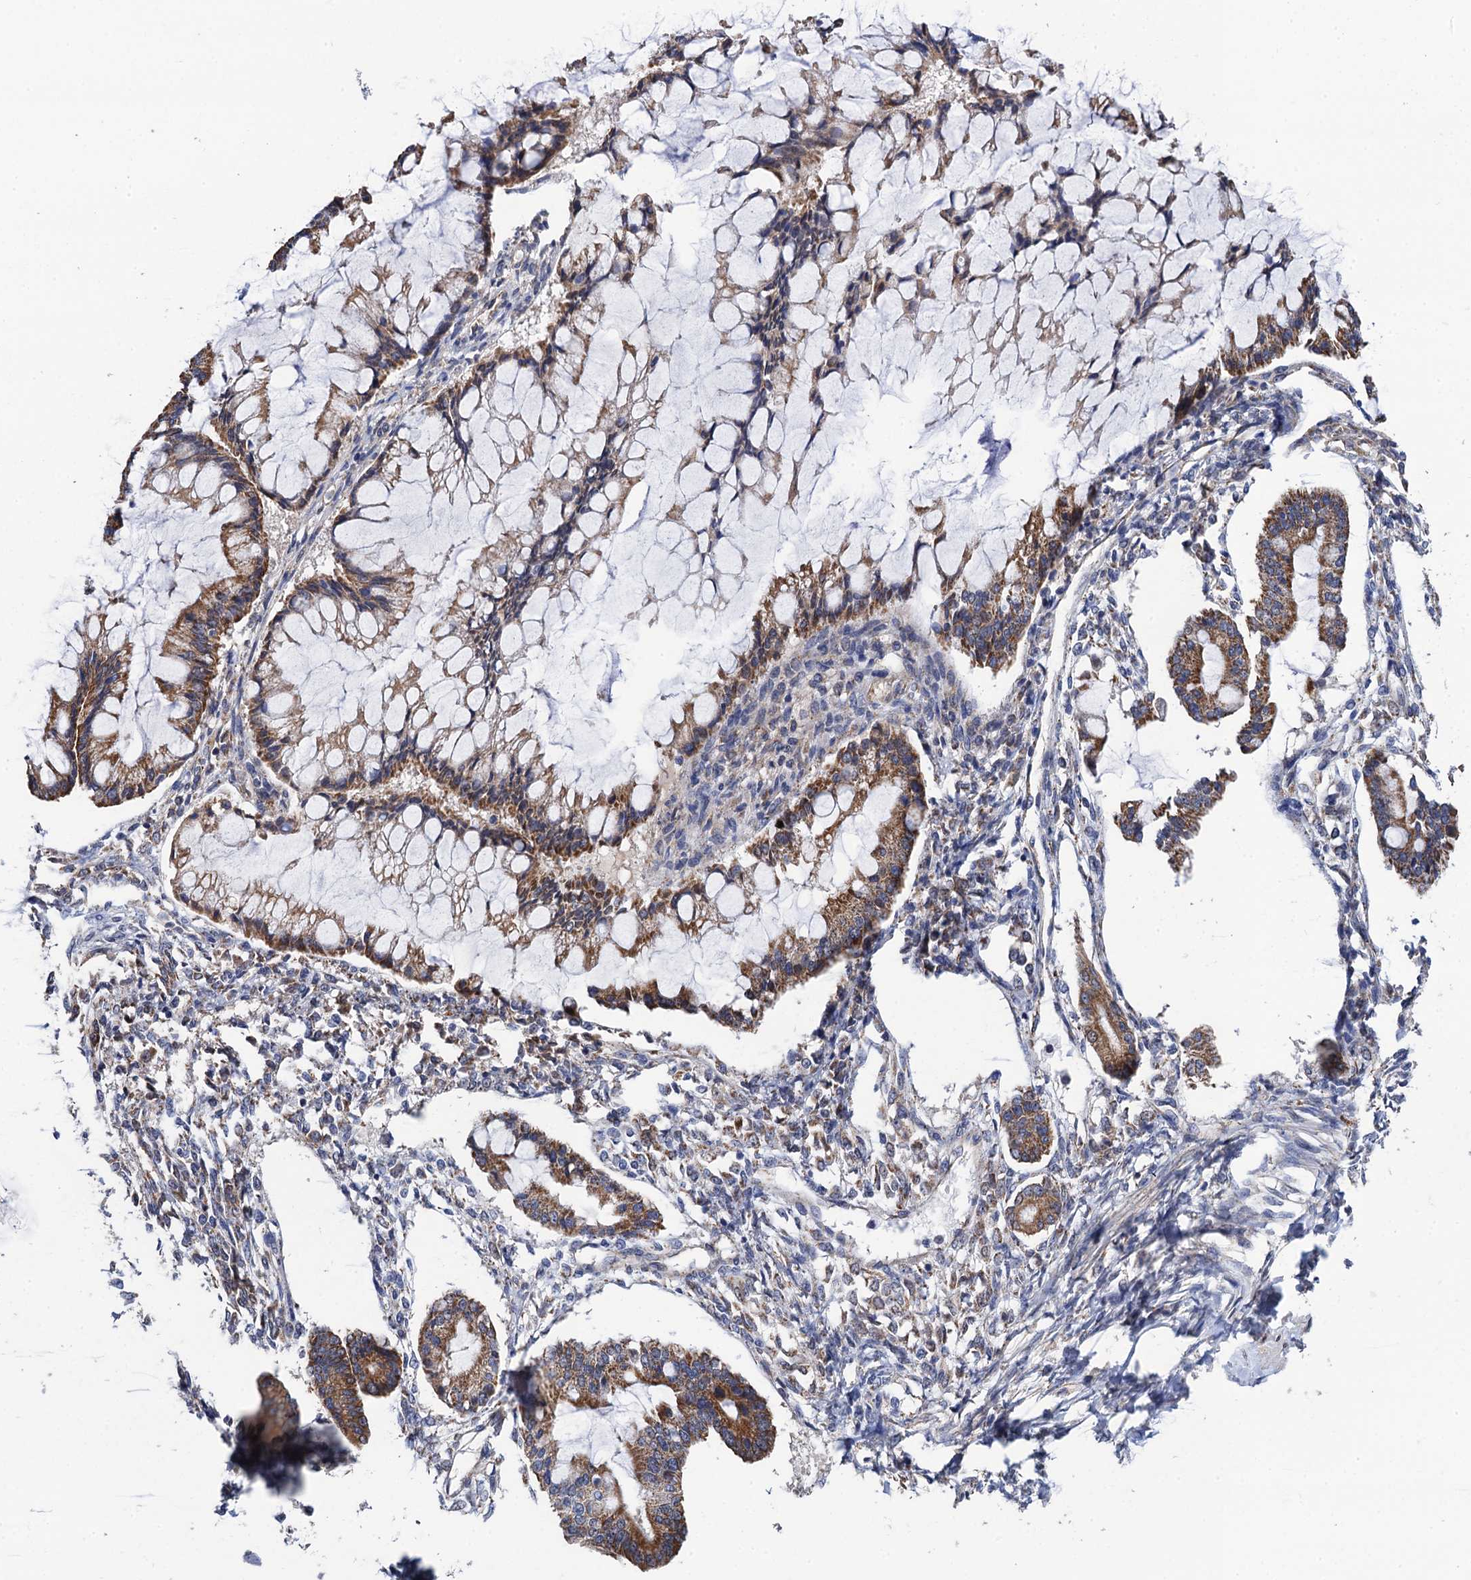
{"staining": {"intensity": "moderate", "quantity": ">75%", "location": "cytoplasmic/membranous"}, "tissue": "ovarian cancer", "cell_type": "Tumor cells", "image_type": "cancer", "snomed": [{"axis": "morphology", "description": "Cystadenocarcinoma, mucinous, NOS"}, {"axis": "topography", "description": "Ovary"}], "caption": "The micrograph exhibits a brown stain indicating the presence of a protein in the cytoplasmic/membranous of tumor cells in ovarian cancer.", "gene": "PTCD3", "patient": {"sex": "female", "age": 73}}